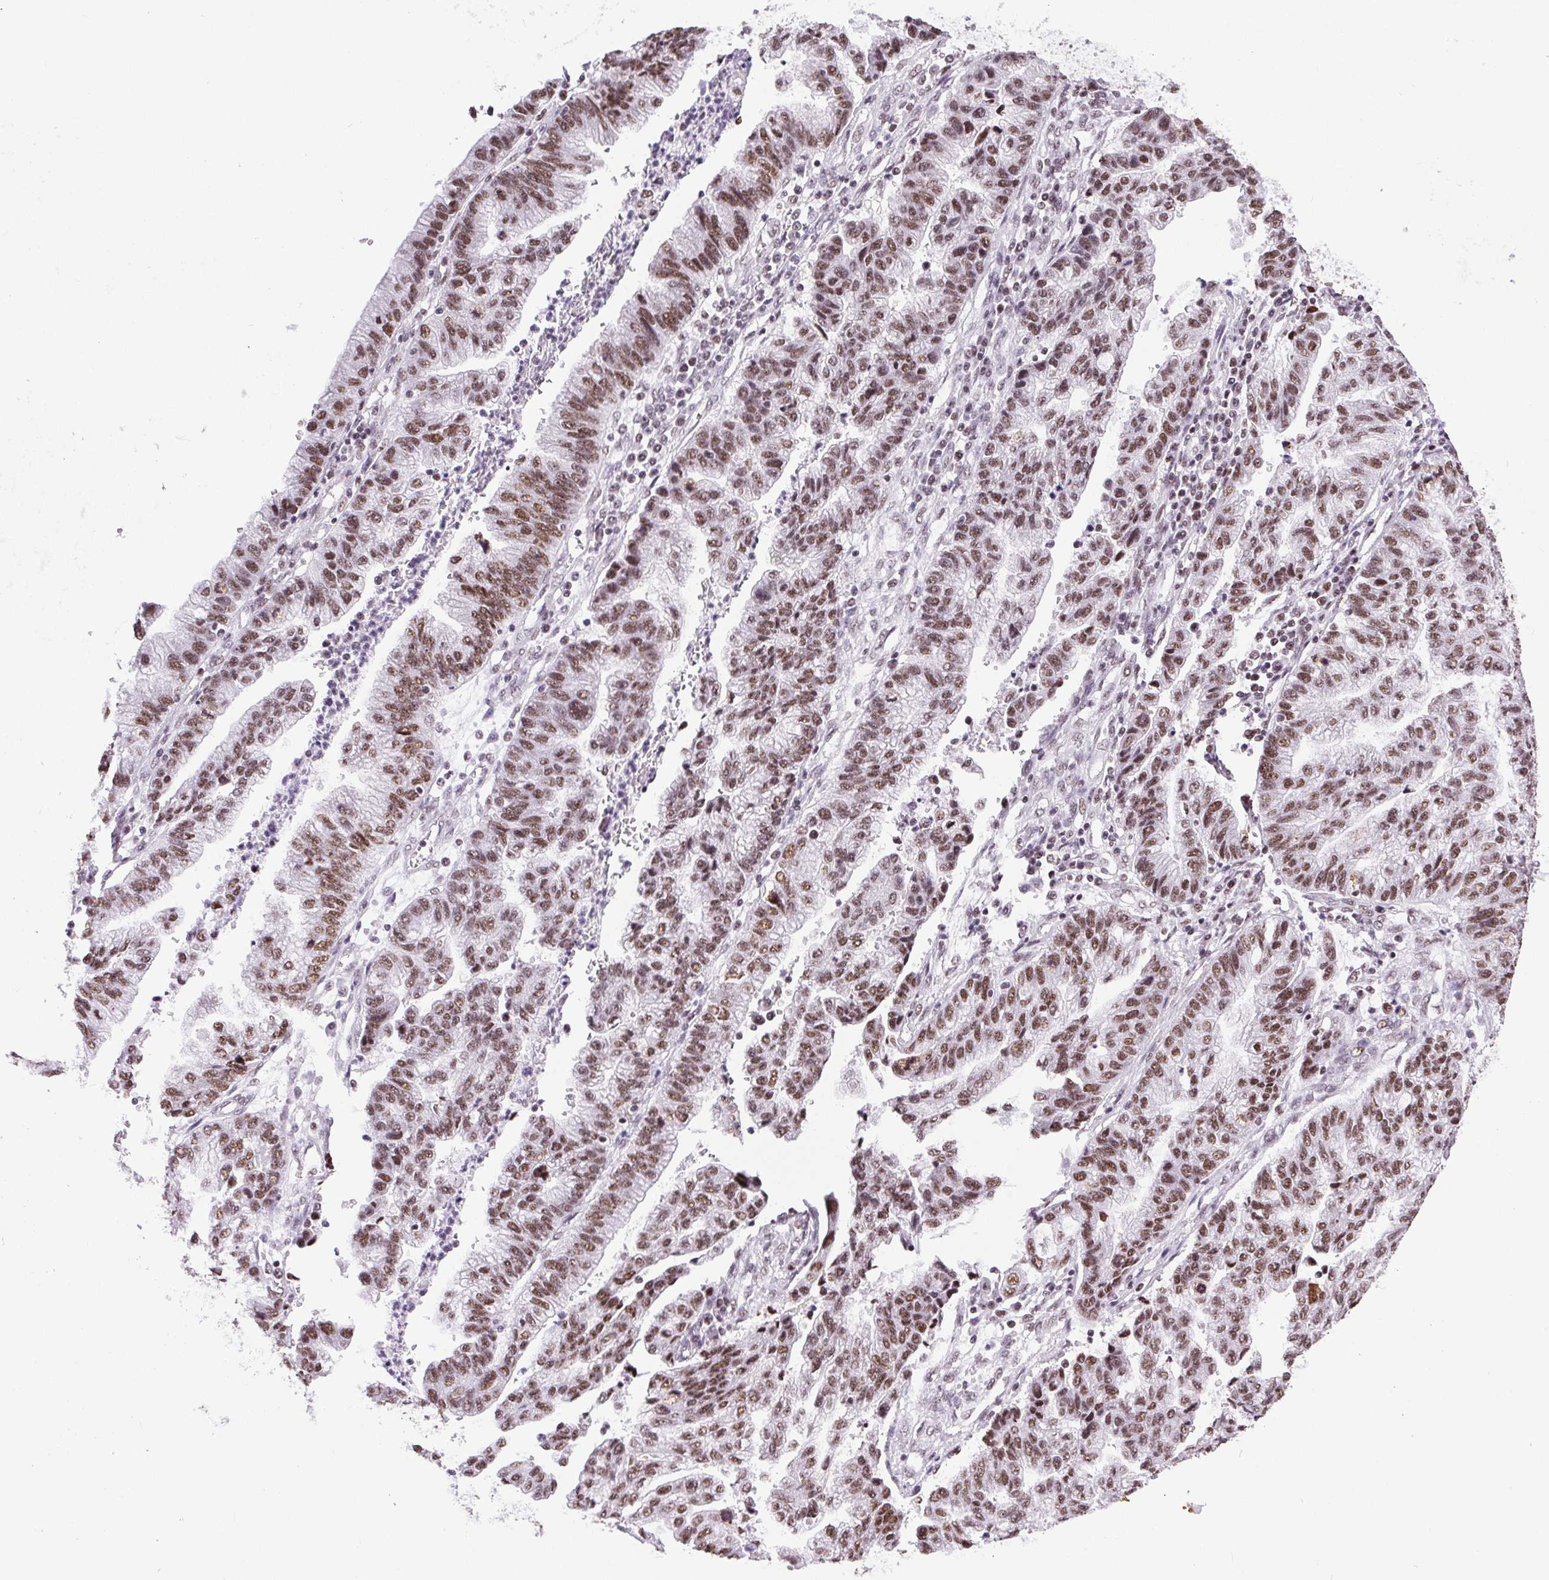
{"staining": {"intensity": "moderate", "quantity": ">75%", "location": "nuclear"}, "tissue": "stomach cancer", "cell_type": "Tumor cells", "image_type": "cancer", "snomed": [{"axis": "morphology", "description": "Adenocarcinoma, NOS"}, {"axis": "topography", "description": "Stomach"}], "caption": "A histopathology image of stomach cancer stained for a protein reveals moderate nuclear brown staining in tumor cells.", "gene": "TRA2B", "patient": {"sex": "male", "age": 83}}